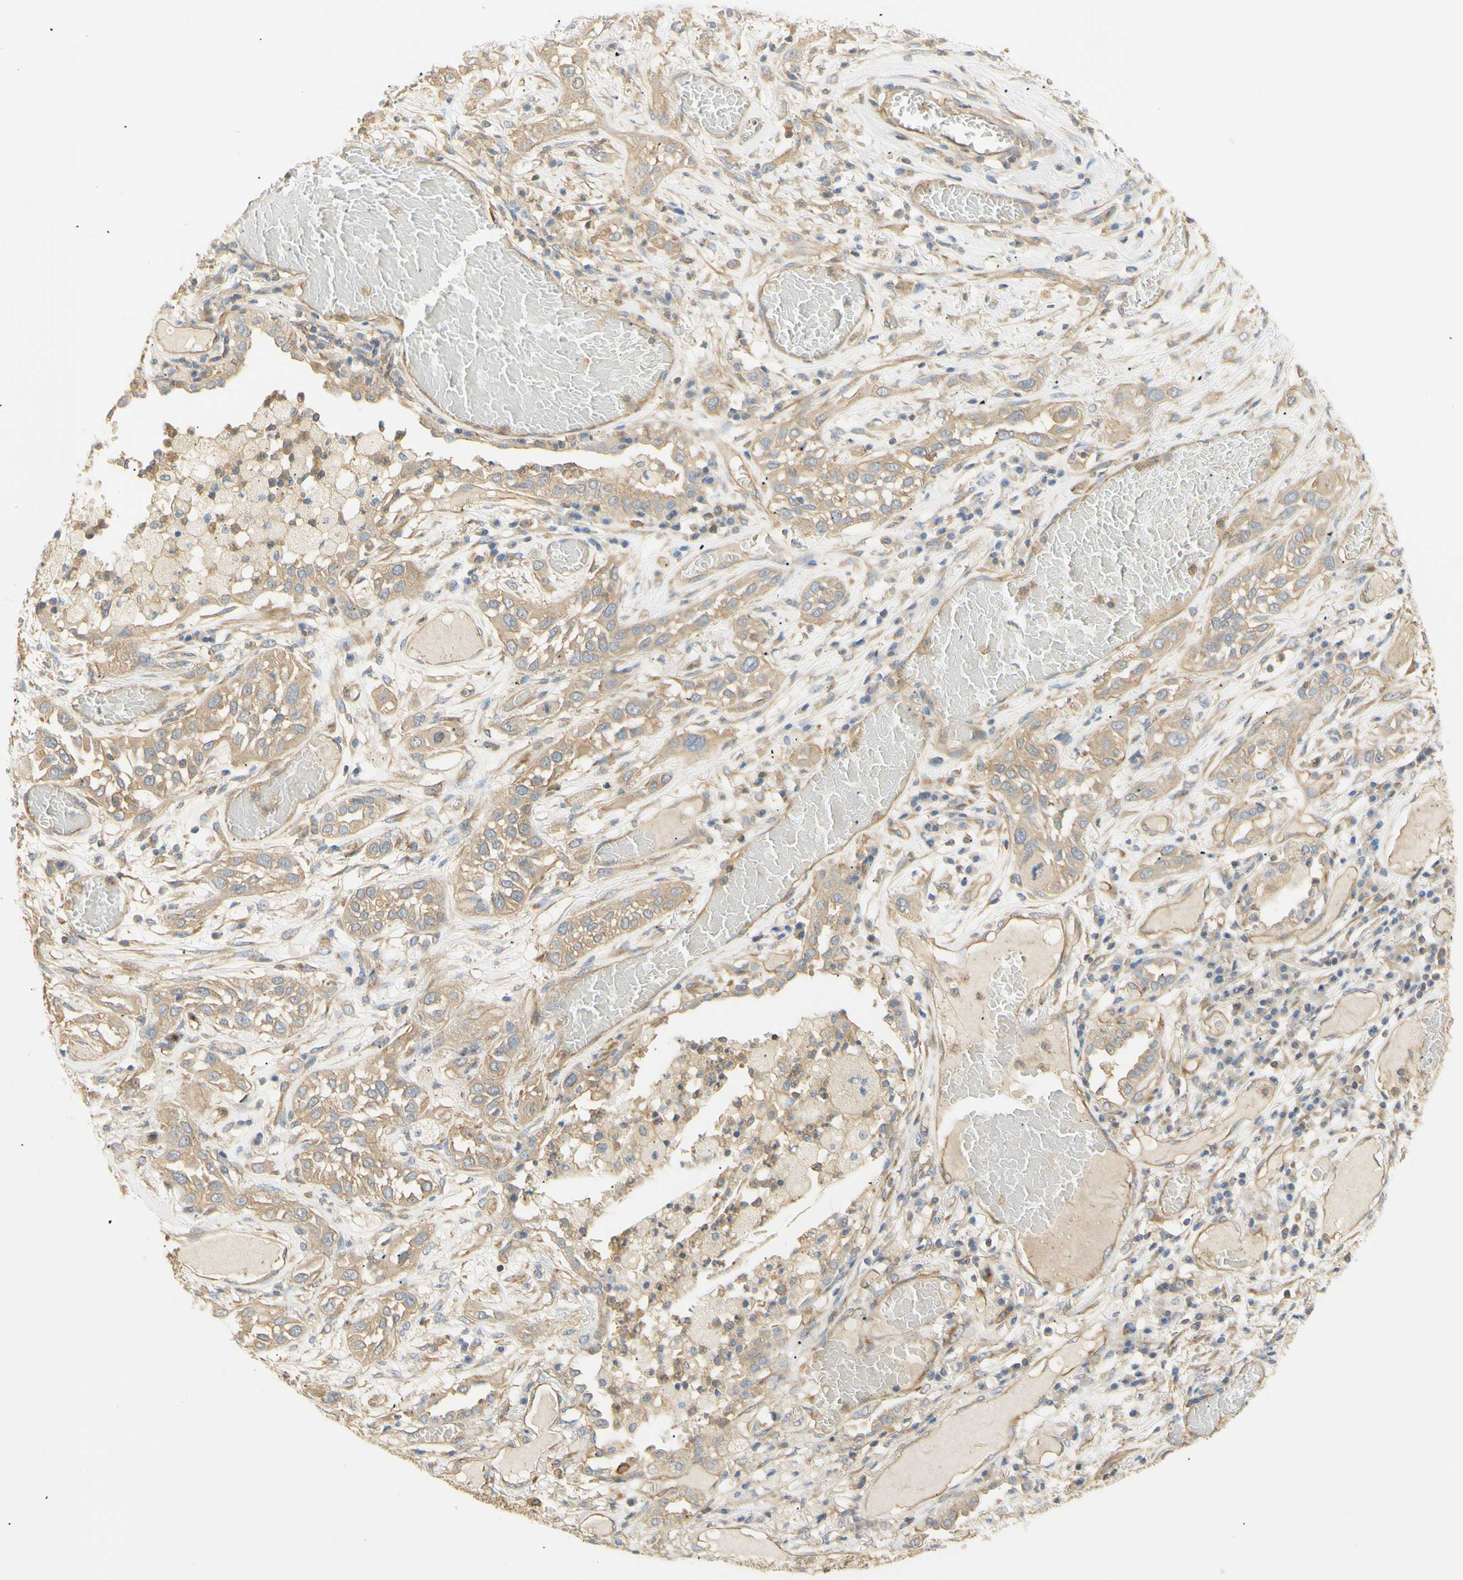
{"staining": {"intensity": "weak", "quantity": ">75%", "location": "cytoplasmic/membranous"}, "tissue": "lung cancer", "cell_type": "Tumor cells", "image_type": "cancer", "snomed": [{"axis": "morphology", "description": "Squamous cell carcinoma, NOS"}, {"axis": "topography", "description": "Lung"}], "caption": "IHC staining of lung squamous cell carcinoma, which reveals low levels of weak cytoplasmic/membranous positivity in about >75% of tumor cells indicating weak cytoplasmic/membranous protein expression. The staining was performed using DAB (brown) for protein detection and nuclei were counterstained in hematoxylin (blue).", "gene": "KCNE4", "patient": {"sex": "male", "age": 71}}